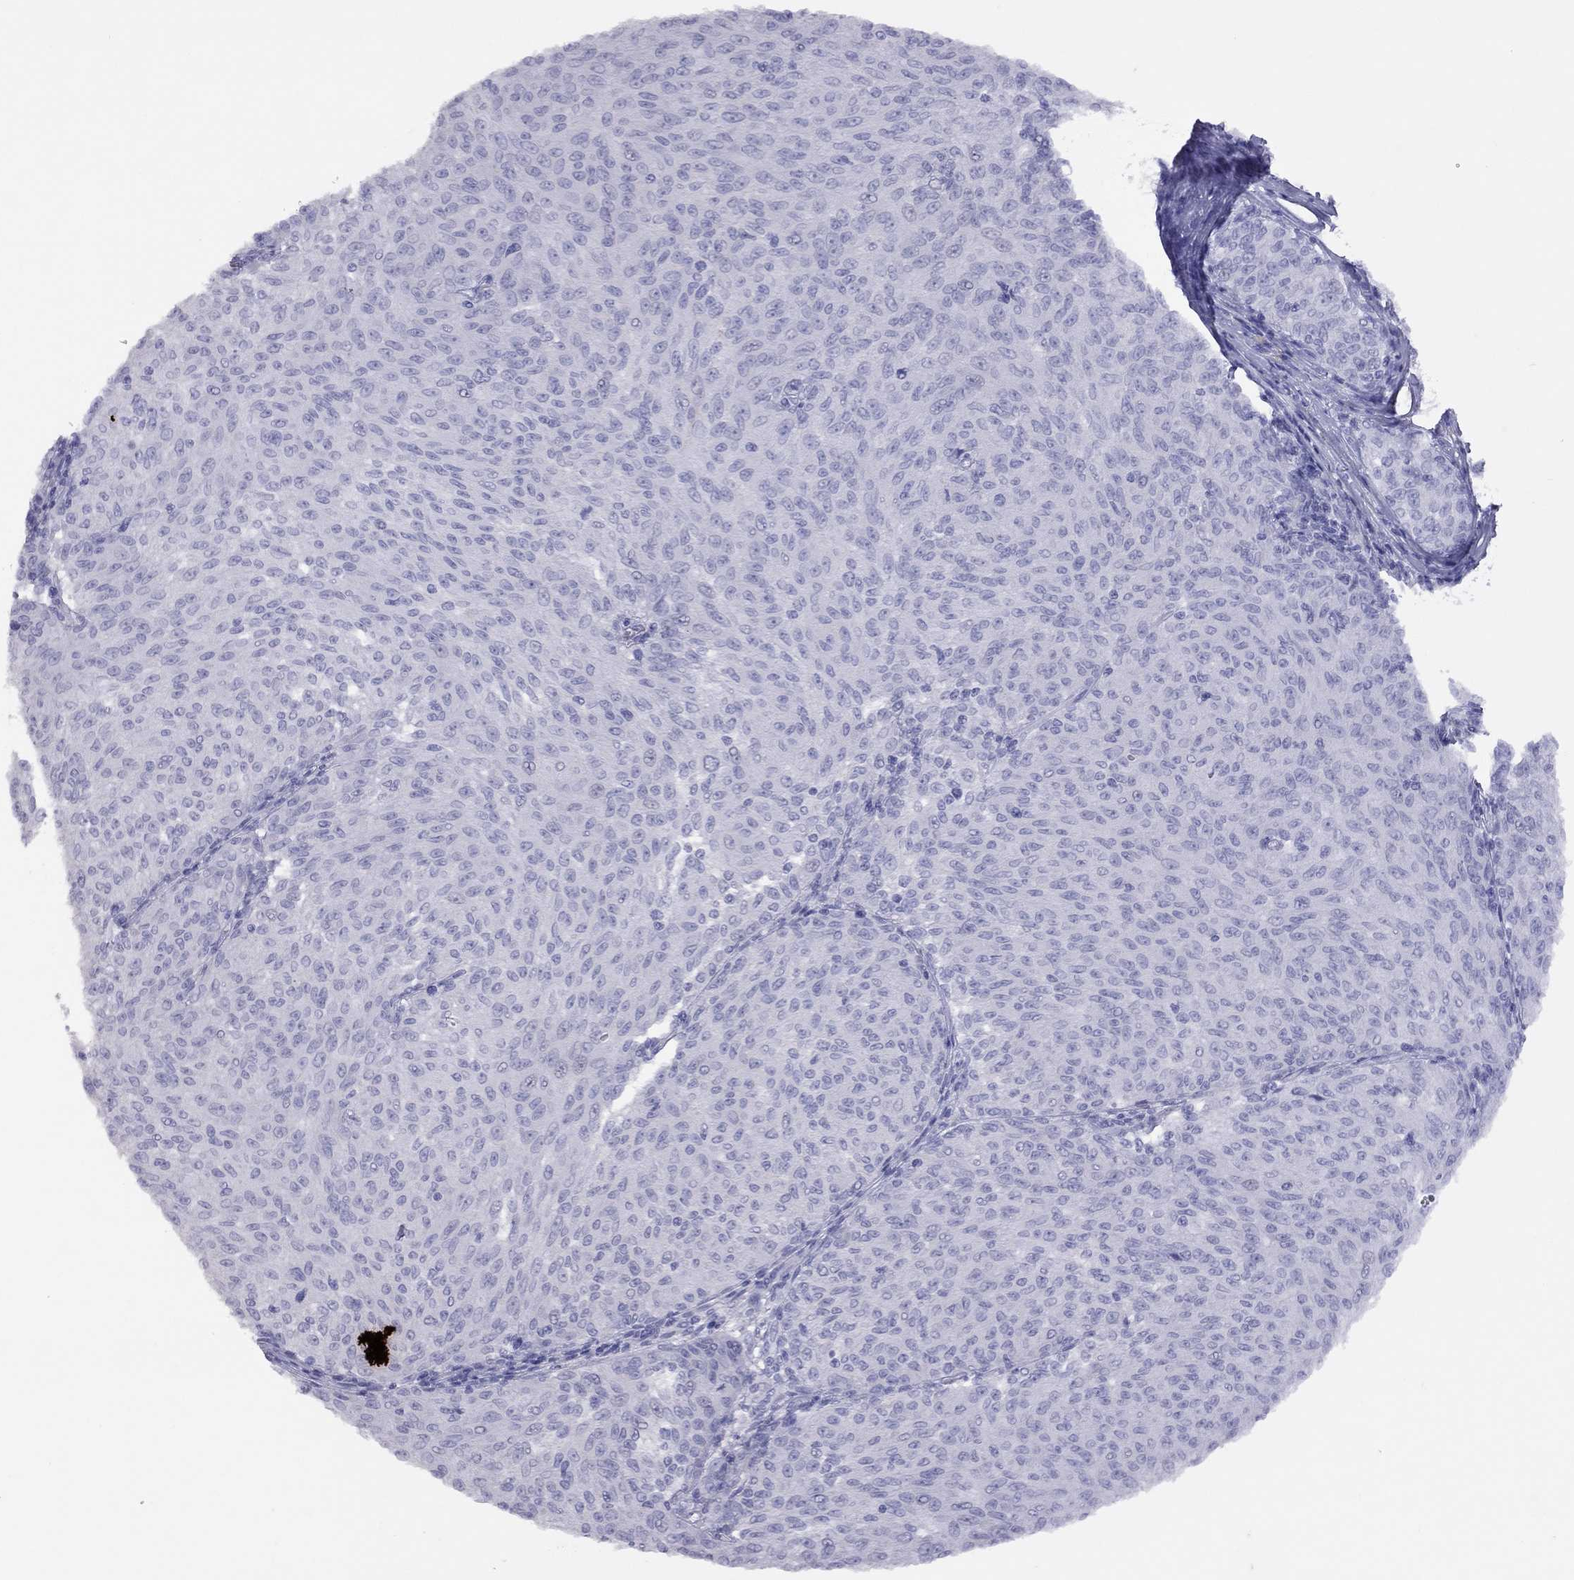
{"staining": {"intensity": "negative", "quantity": "none", "location": "none"}, "tissue": "melanoma", "cell_type": "Tumor cells", "image_type": "cancer", "snomed": [{"axis": "morphology", "description": "Malignant melanoma, NOS"}, {"axis": "topography", "description": "Skin"}], "caption": "A photomicrograph of human melanoma is negative for staining in tumor cells.", "gene": "MUC16", "patient": {"sex": "female", "age": 72}}